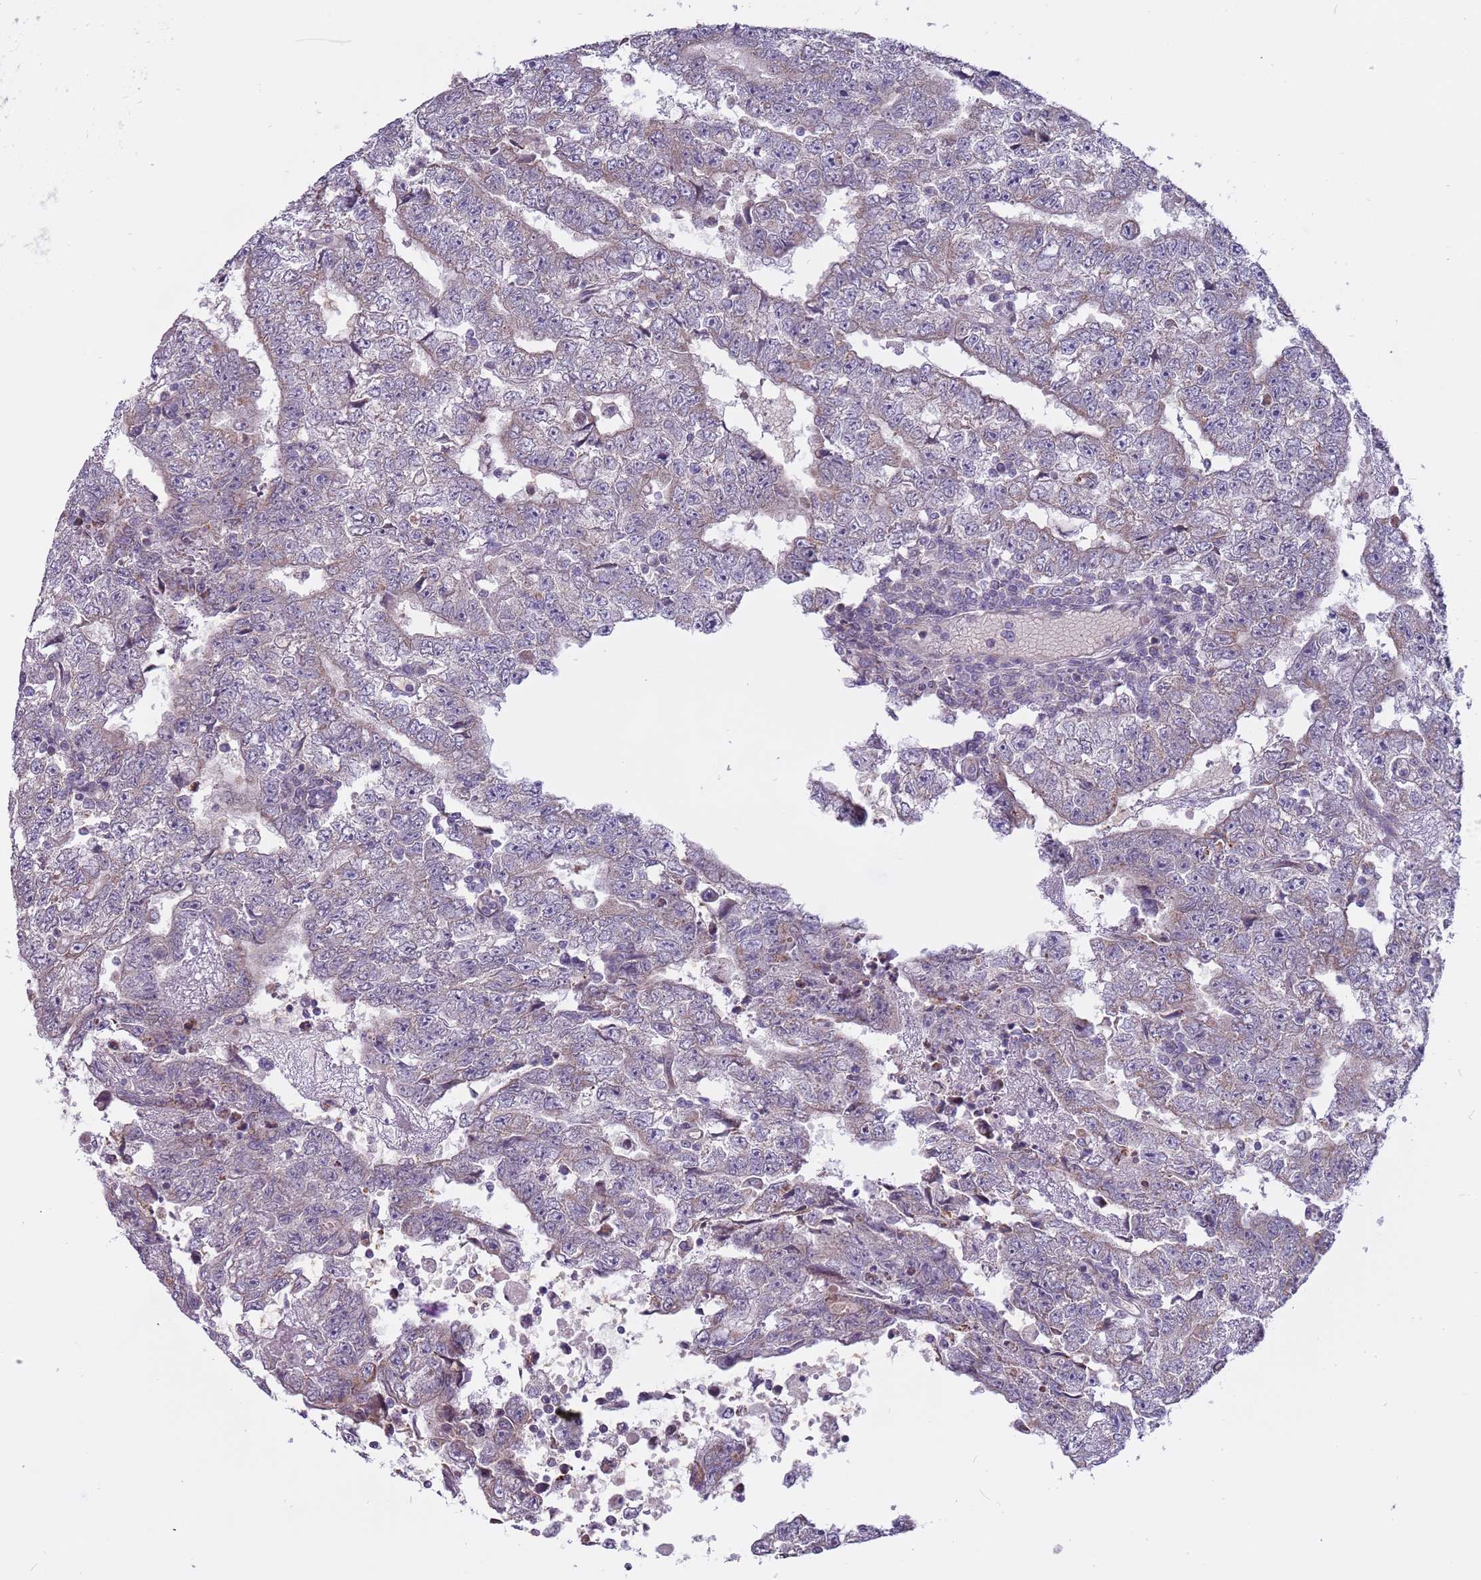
{"staining": {"intensity": "negative", "quantity": "none", "location": "none"}, "tissue": "testis cancer", "cell_type": "Tumor cells", "image_type": "cancer", "snomed": [{"axis": "morphology", "description": "Carcinoma, Embryonal, NOS"}, {"axis": "topography", "description": "Testis"}], "caption": "A high-resolution micrograph shows IHC staining of testis cancer (embryonal carcinoma), which exhibits no significant staining in tumor cells.", "gene": "RNF181", "patient": {"sex": "male", "age": 25}}